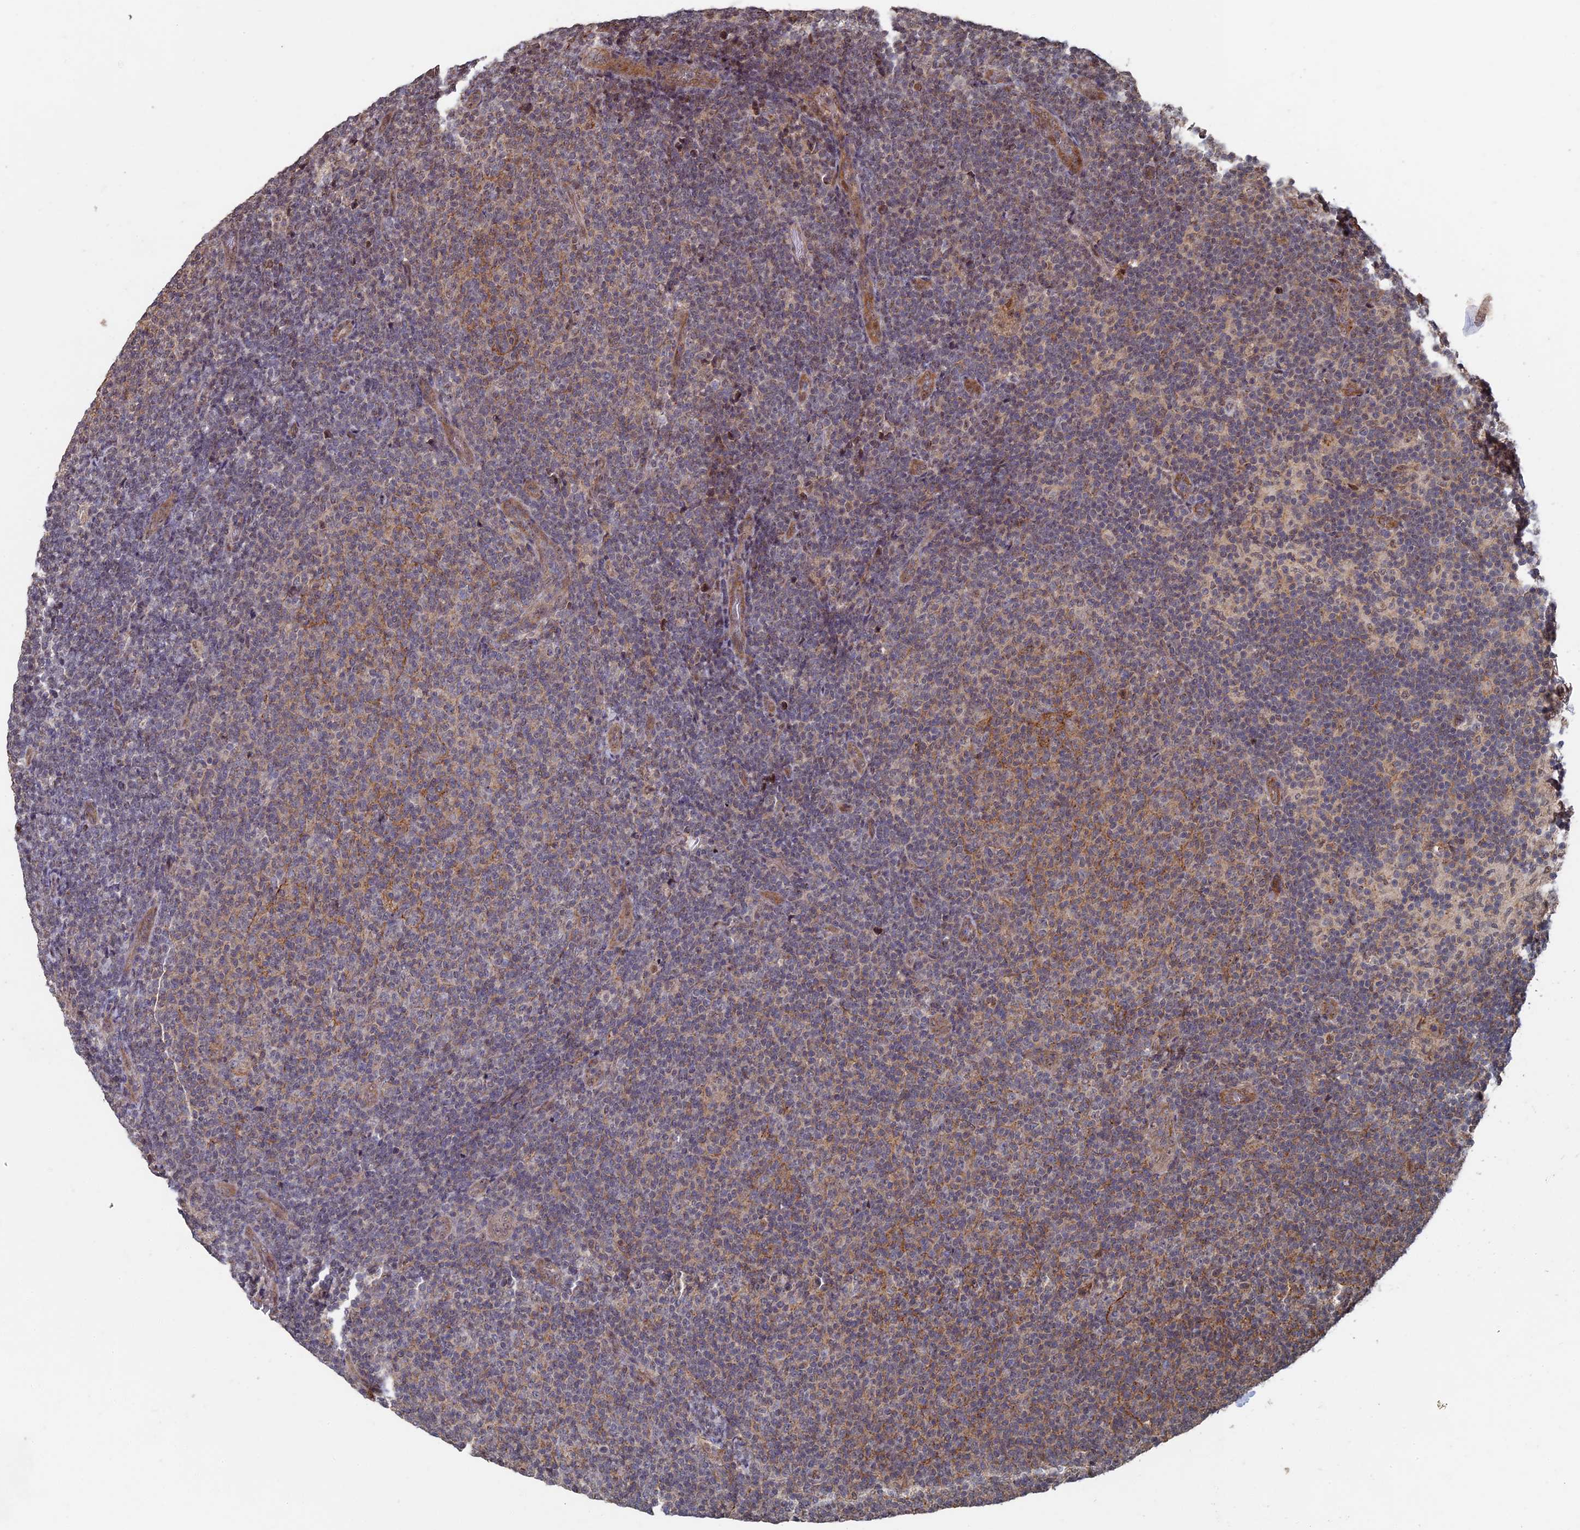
{"staining": {"intensity": "moderate", "quantity": "25%-75%", "location": "cytoplasmic/membranous"}, "tissue": "lymphoma", "cell_type": "Tumor cells", "image_type": "cancer", "snomed": [{"axis": "morphology", "description": "Malignant lymphoma, non-Hodgkin's type, Low grade"}, {"axis": "topography", "description": "Lymph node"}], "caption": "A micrograph showing moderate cytoplasmic/membranous expression in about 25%-75% of tumor cells in lymphoma, as visualized by brown immunohistochemical staining.", "gene": "KIAA1328", "patient": {"sex": "male", "age": 66}}